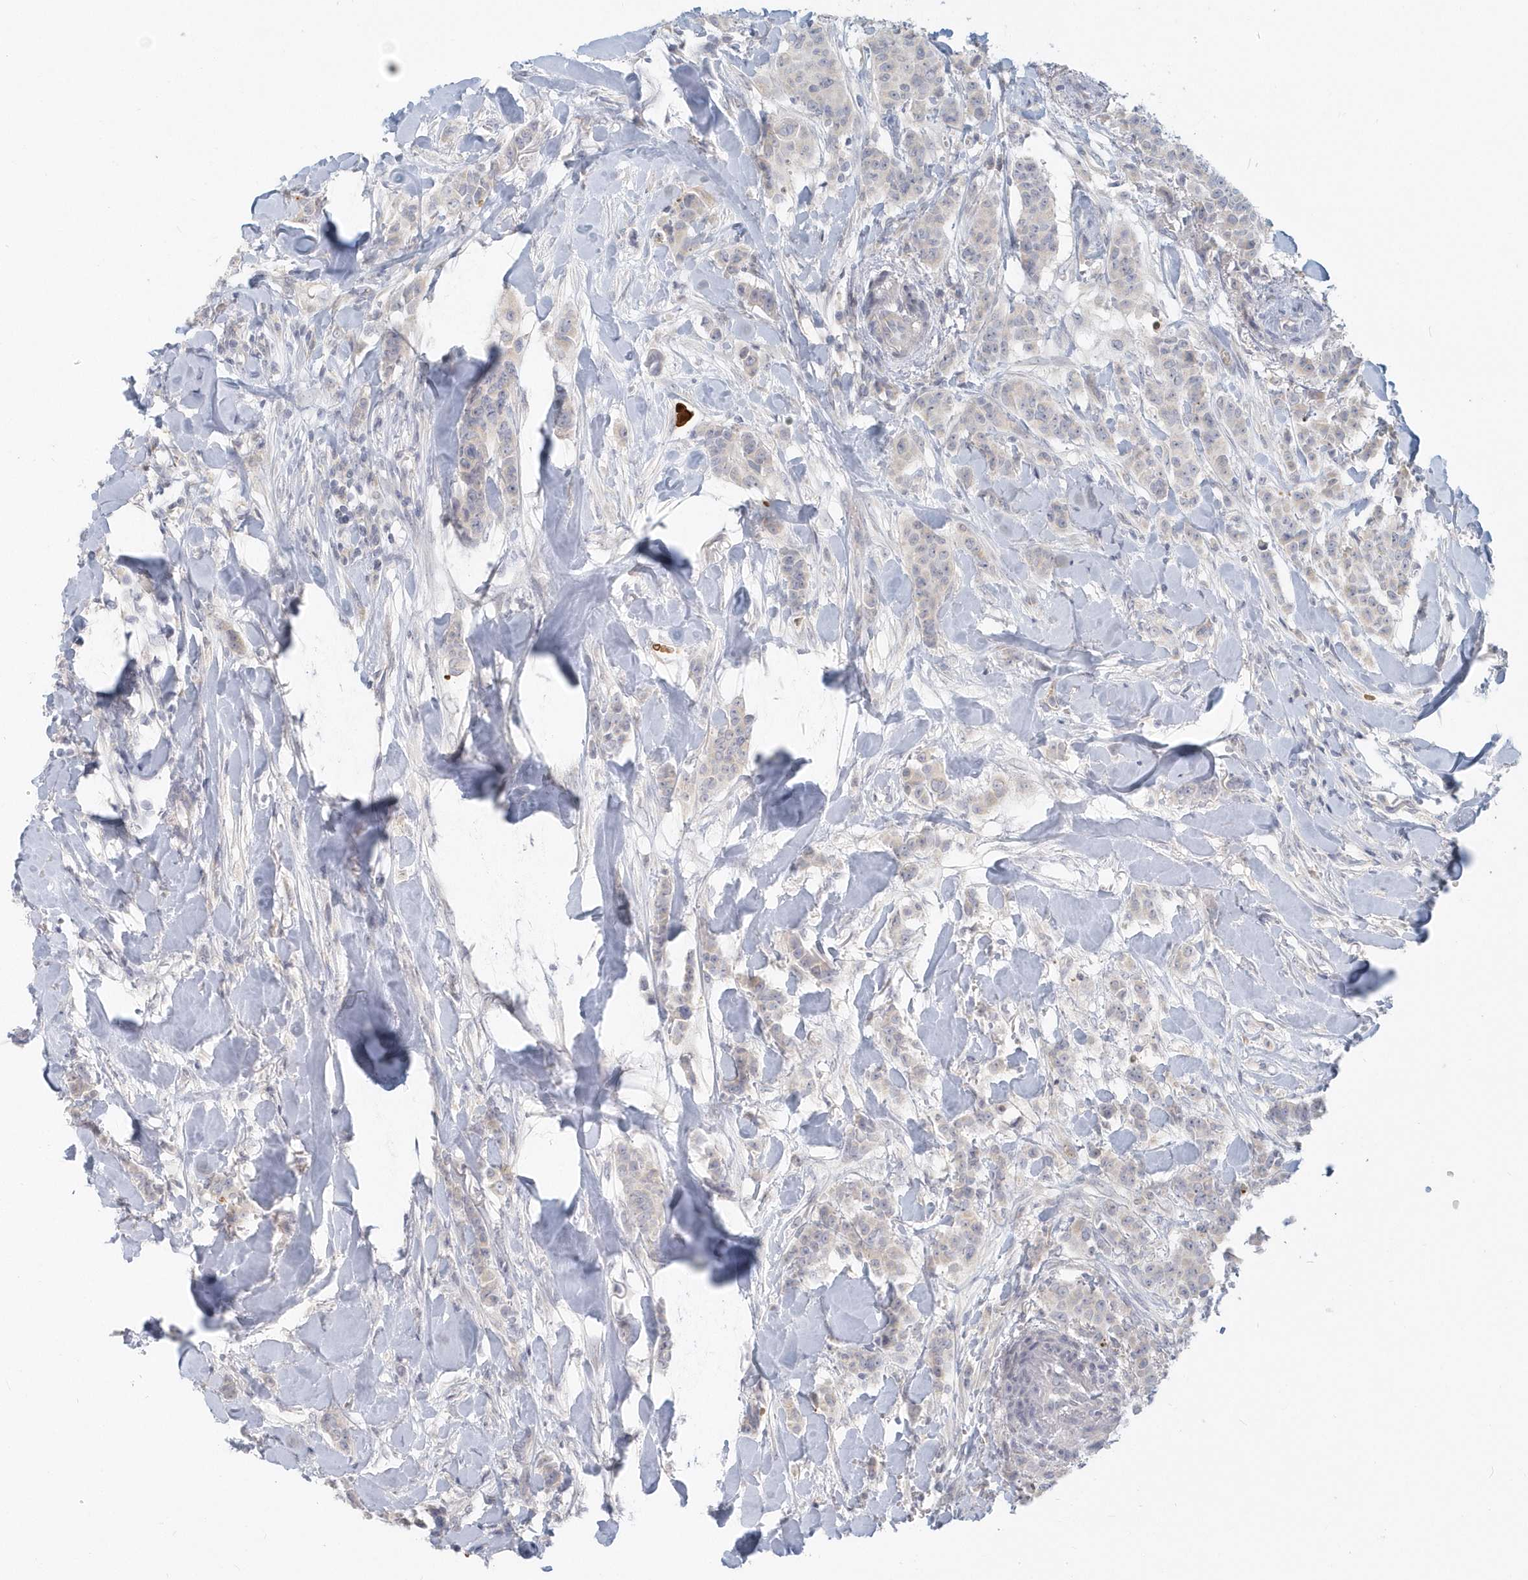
{"staining": {"intensity": "negative", "quantity": "none", "location": "none"}, "tissue": "breast cancer", "cell_type": "Tumor cells", "image_type": "cancer", "snomed": [{"axis": "morphology", "description": "Duct carcinoma"}, {"axis": "topography", "description": "Breast"}], "caption": "A photomicrograph of human breast cancer is negative for staining in tumor cells.", "gene": "NAPB", "patient": {"sex": "female", "age": 40}}